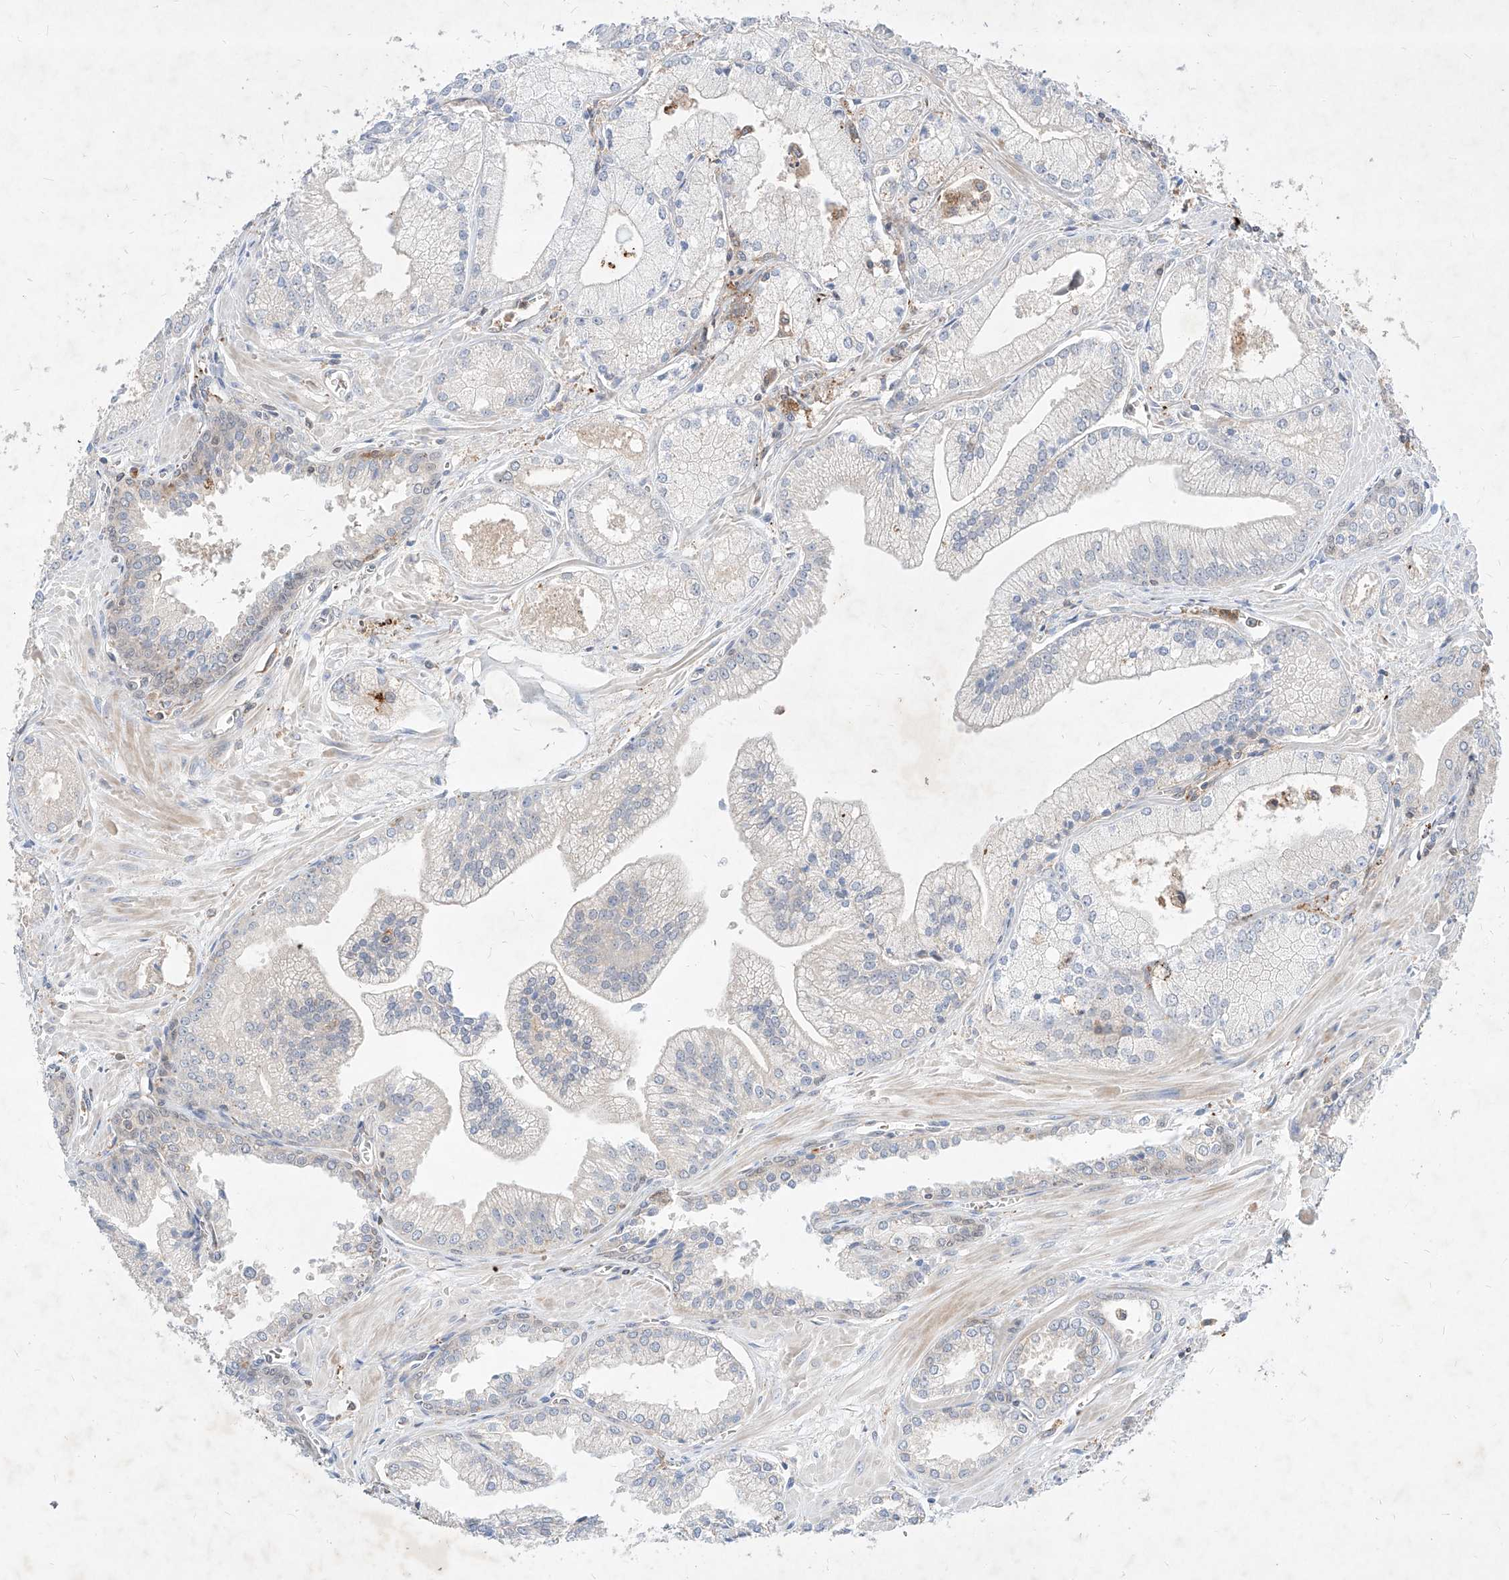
{"staining": {"intensity": "negative", "quantity": "none", "location": "none"}, "tissue": "prostate cancer", "cell_type": "Tumor cells", "image_type": "cancer", "snomed": [{"axis": "morphology", "description": "Adenocarcinoma, Low grade"}, {"axis": "topography", "description": "Prostate"}], "caption": "A high-resolution histopathology image shows immunohistochemistry staining of prostate adenocarcinoma (low-grade), which shows no significant positivity in tumor cells.", "gene": "TSNAX", "patient": {"sex": "male", "age": 67}}